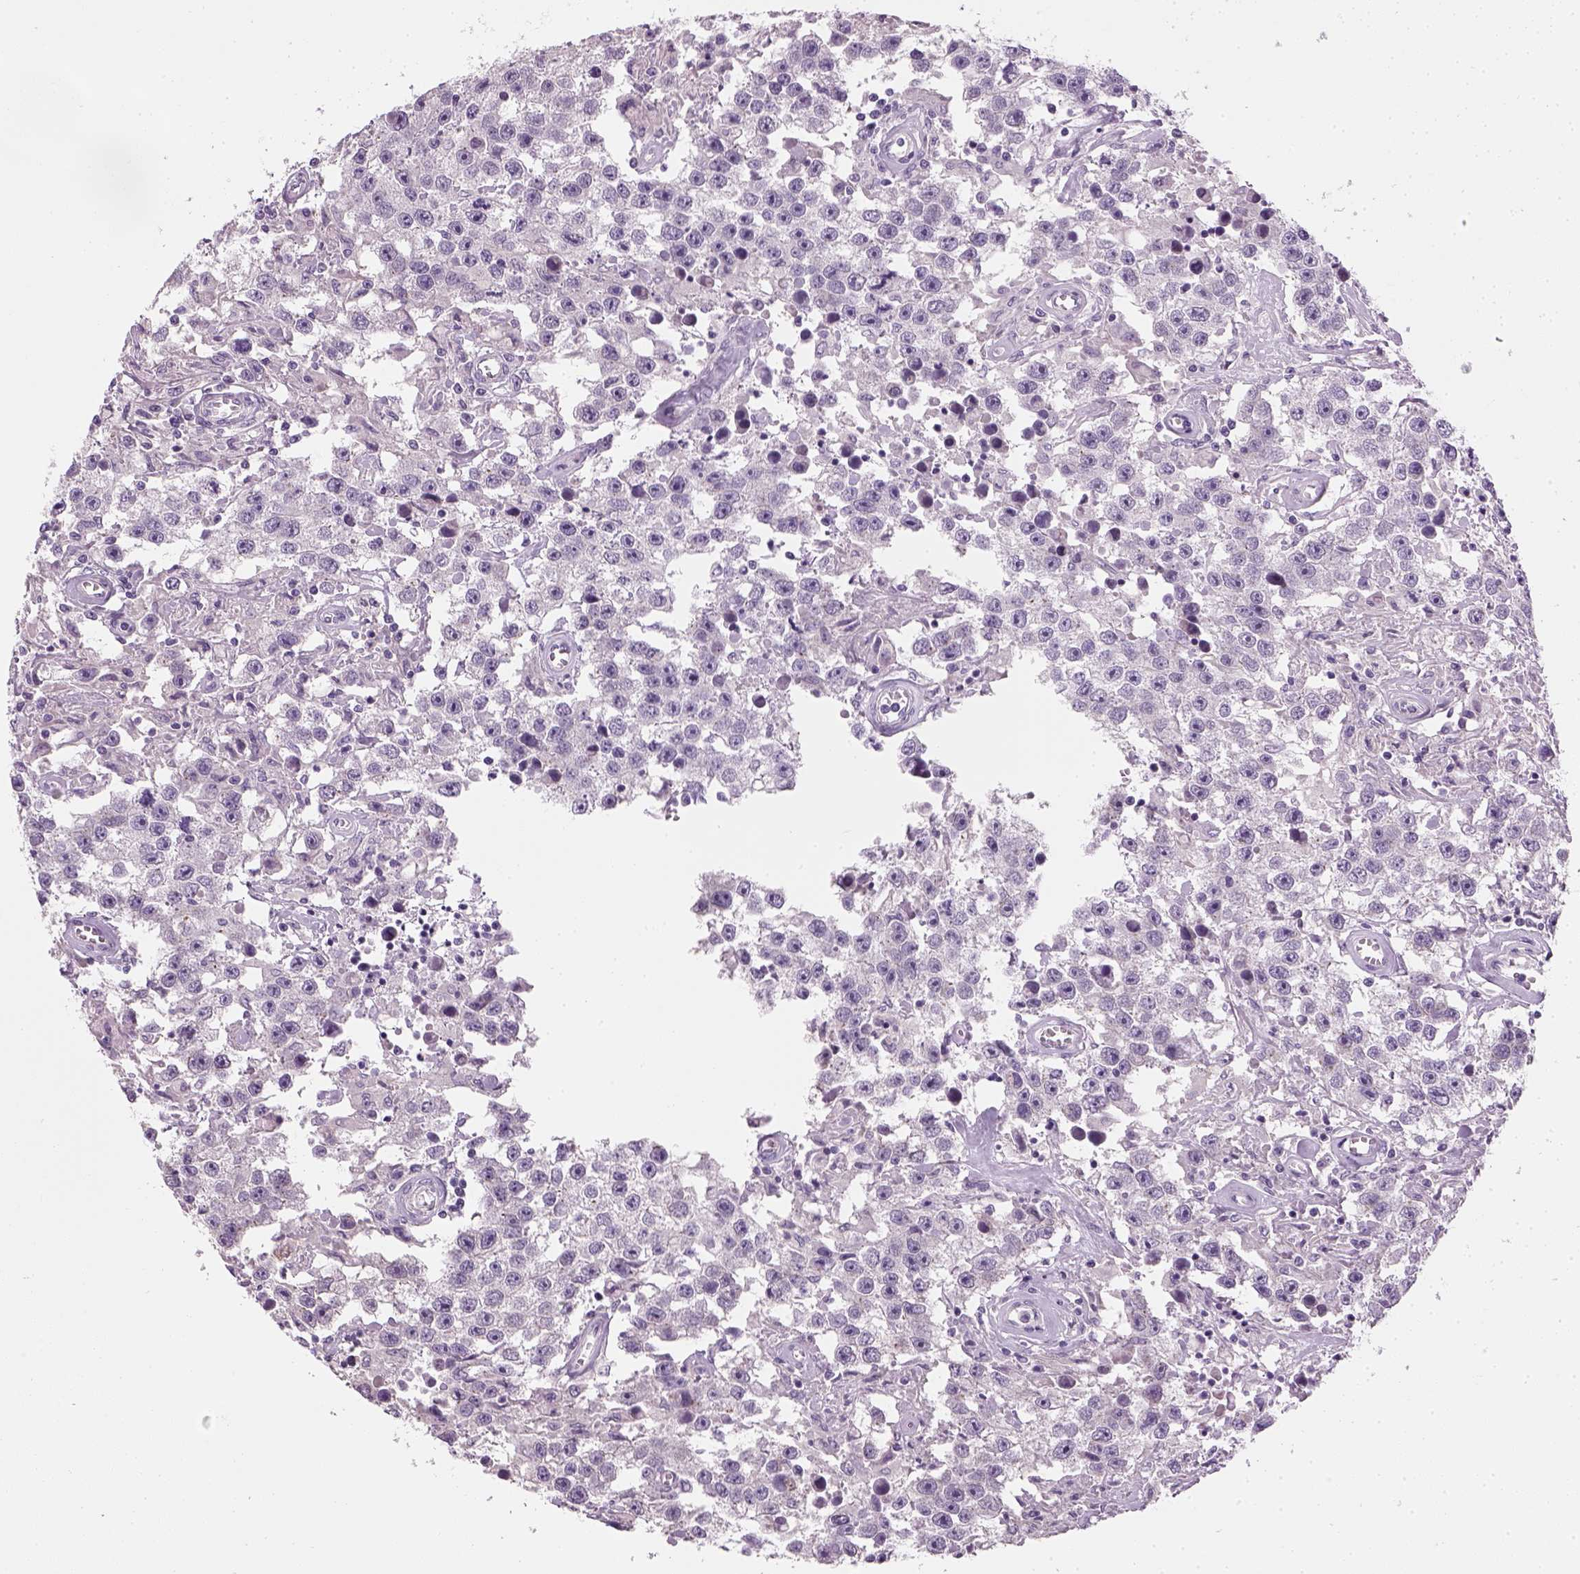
{"staining": {"intensity": "negative", "quantity": "none", "location": "none"}, "tissue": "testis cancer", "cell_type": "Tumor cells", "image_type": "cancer", "snomed": [{"axis": "morphology", "description": "Seminoma, NOS"}, {"axis": "topography", "description": "Testis"}], "caption": "IHC histopathology image of neoplastic tissue: testis seminoma stained with DAB displays no significant protein staining in tumor cells.", "gene": "ELOVL3", "patient": {"sex": "male", "age": 43}}